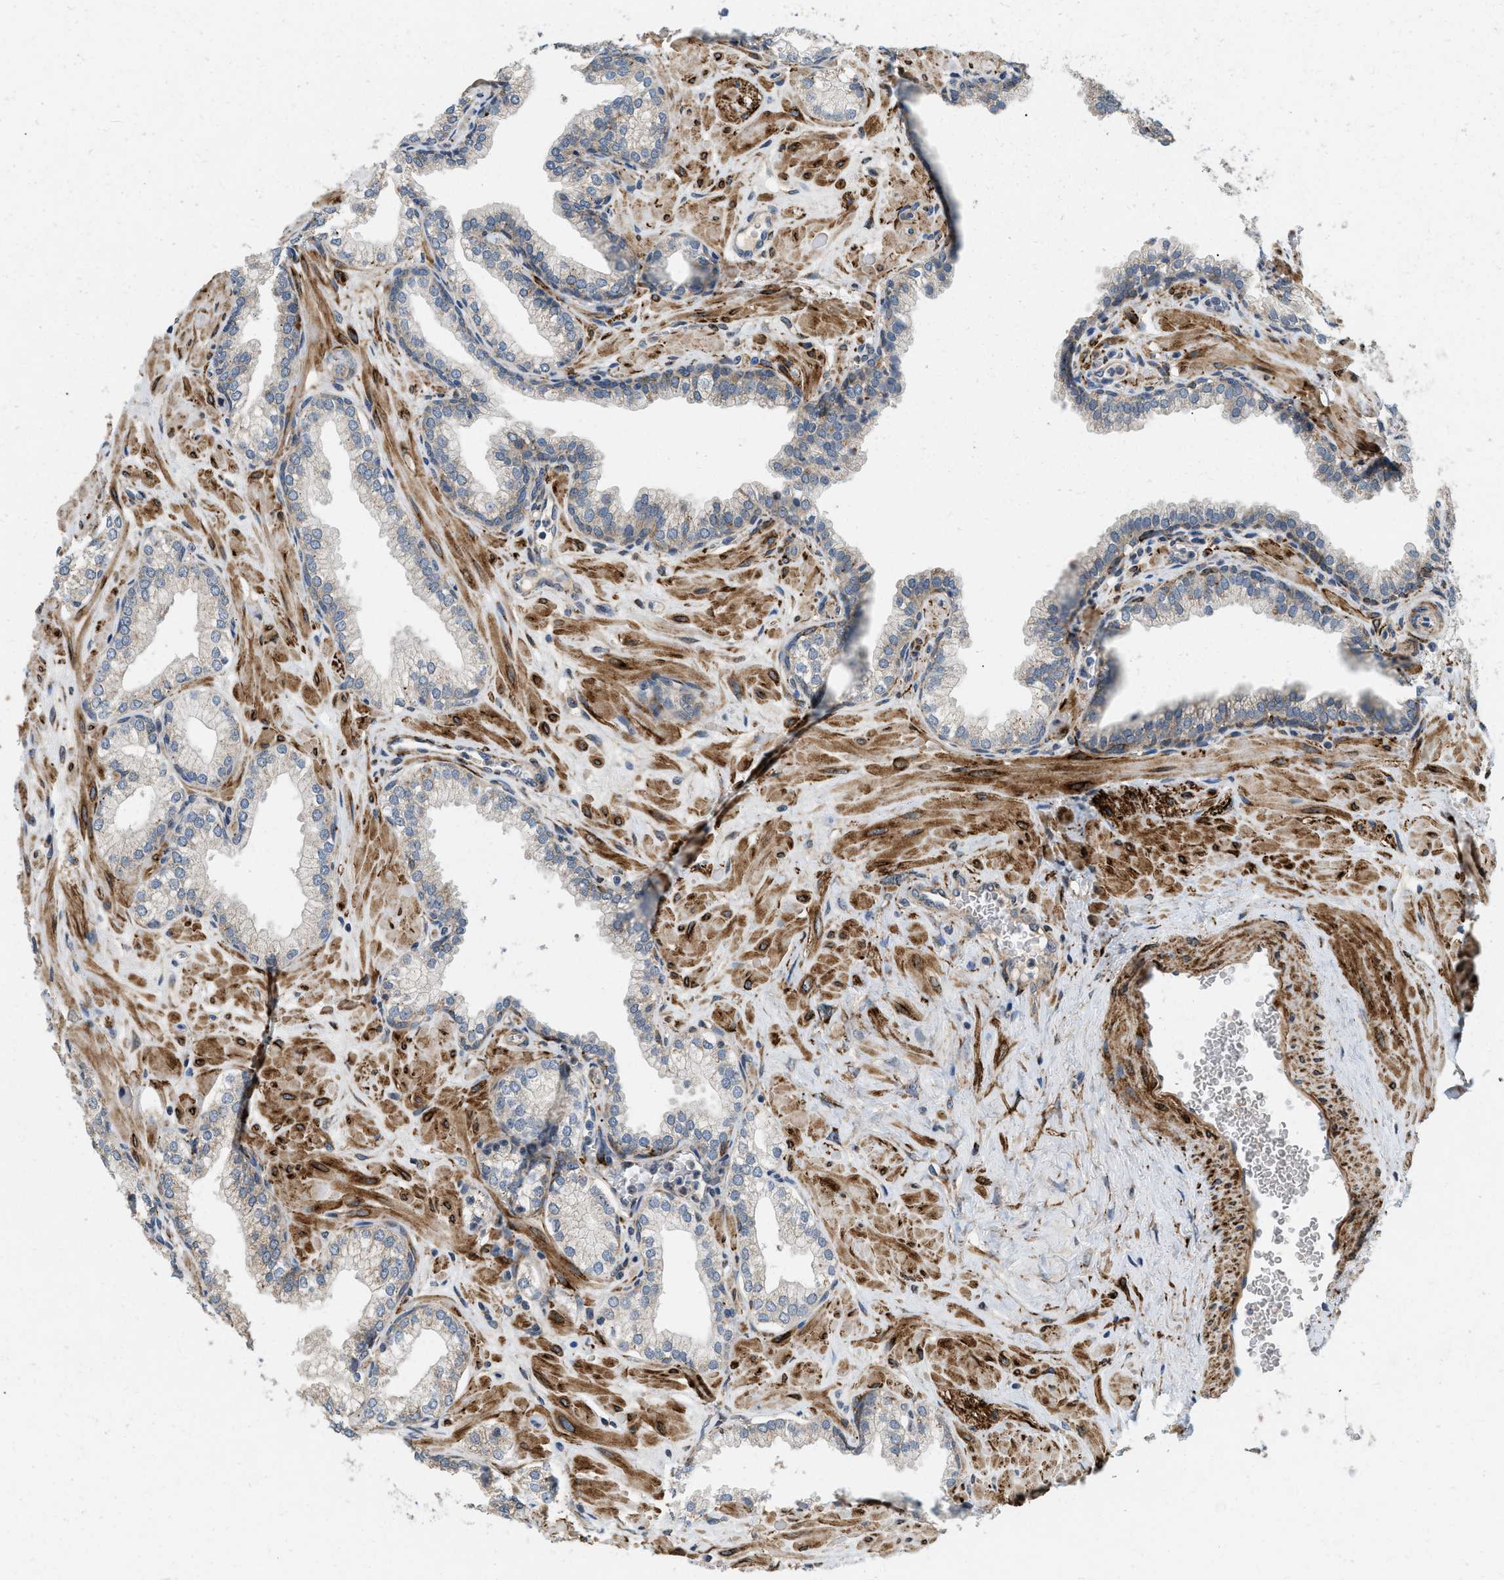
{"staining": {"intensity": "weak", "quantity": "25%-75%", "location": "cytoplasmic/membranous"}, "tissue": "prostate", "cell_type": "Glandular cells", "image_type": "normal", "snomed": [{"axis": "morphology", "description": "Normal tissue, NOS"}, {"axis": "morphology", "description": "Urothelial carcinoma, Low grade"}, {"axis": "topography", "description": "Urinary bladder"}, {"axis": "topography", "description": "Prostate"}], "caption": "Immunohistochemical staining of benign prostate displays low levels of weak cytoplasmic/membranous positivity in approximately 25%-75% of glandular cells.", "gene": "ZNF599", "patient": {"sex": "male", "age": 60}}